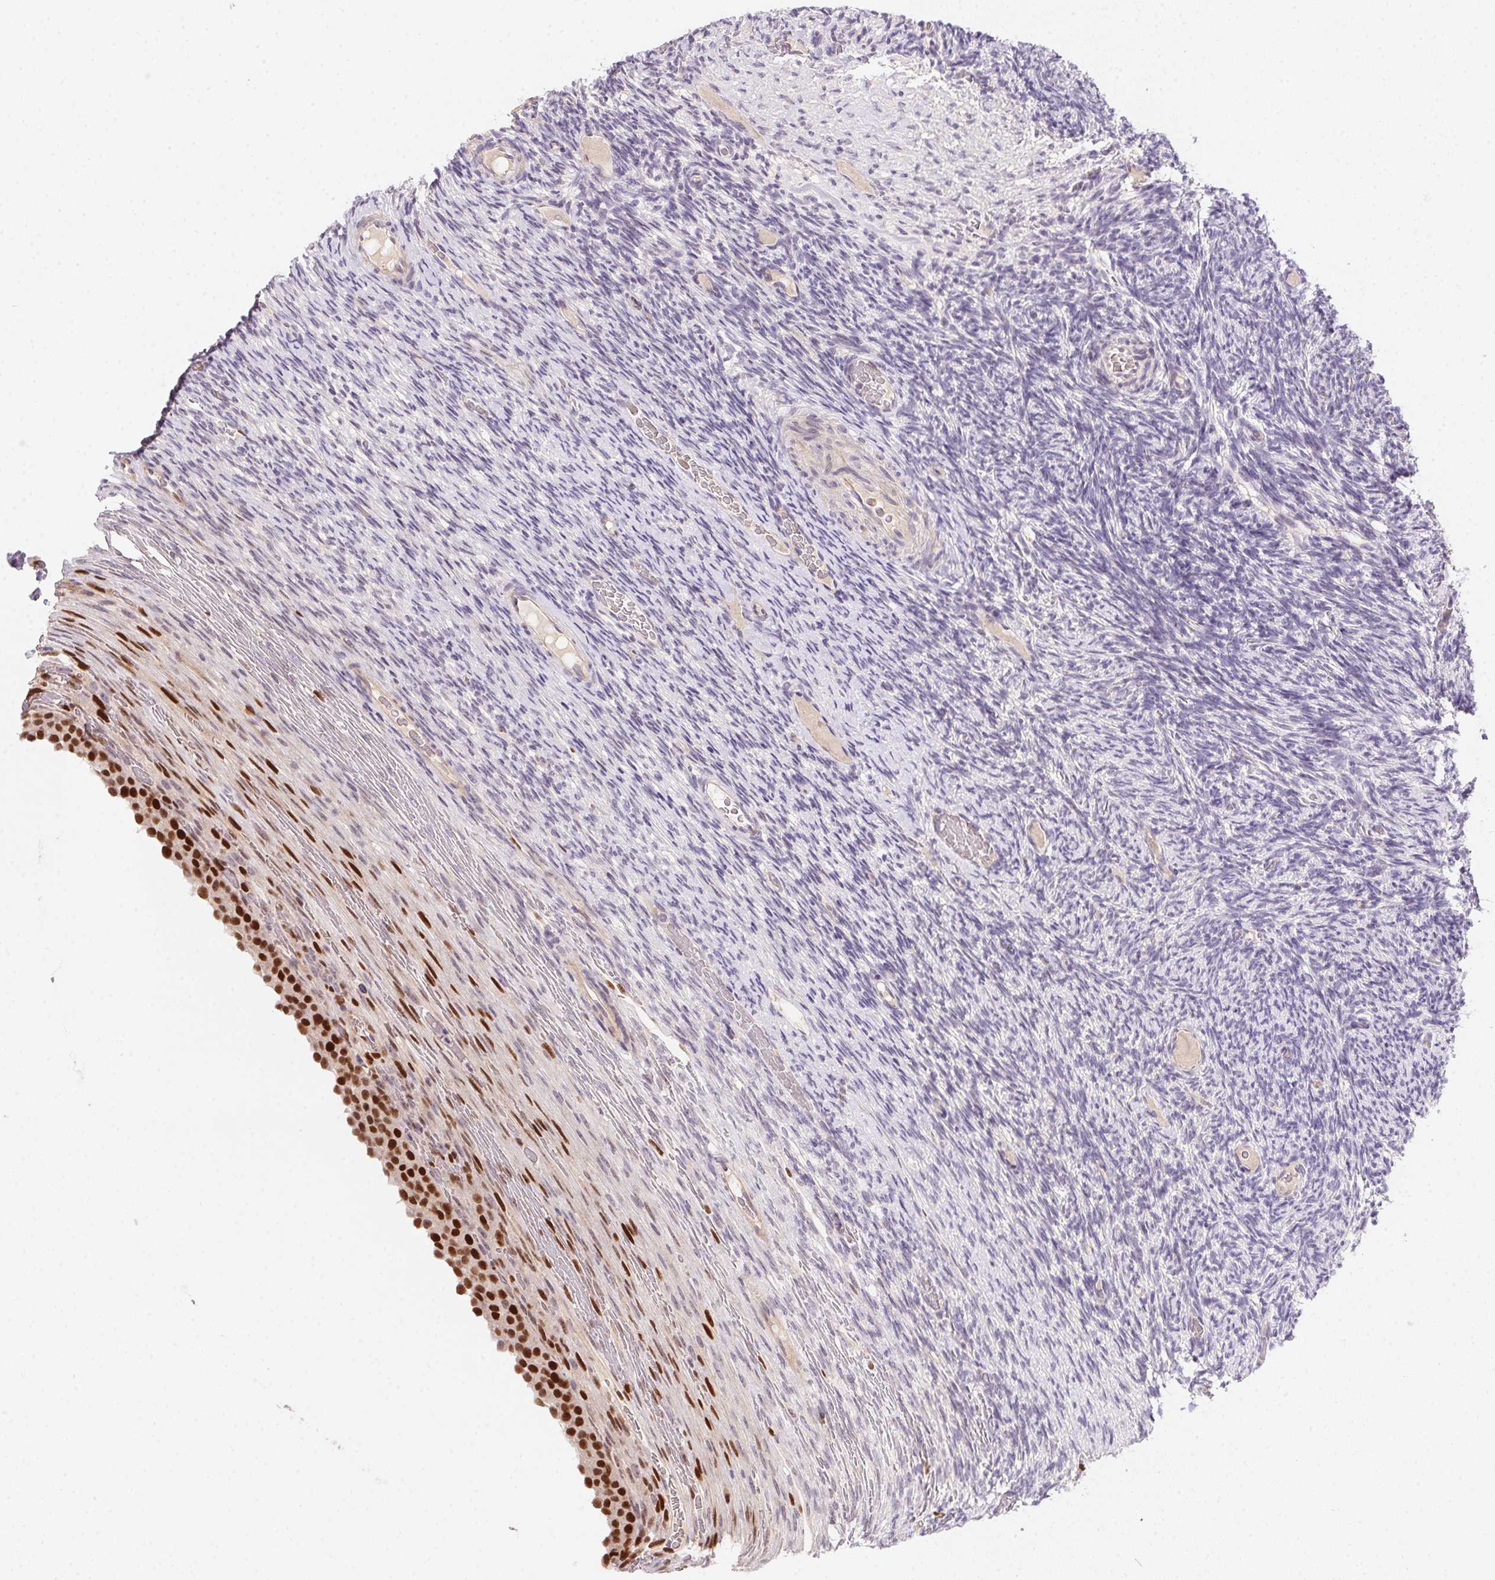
{"staining": {"intensity": "strong", "quantity": "<25%", "location": "nuclear"}, "tissue": "ovary", "cell_type": "Ovarian stroma cells", "image_type": "normal", "snomed": [{"axis": "morphology", "description": "Normal tissue, NOS"}, {"axis": "topography", "description": "Ovary"}], "caption": "Brown immunohistochemical staining in unremarkable ovary reveals strong nuclear staining in about <25% of ovarian stroma cells.", "gene": "HELLS", "patient": {"sex": "female", "age": 34}}